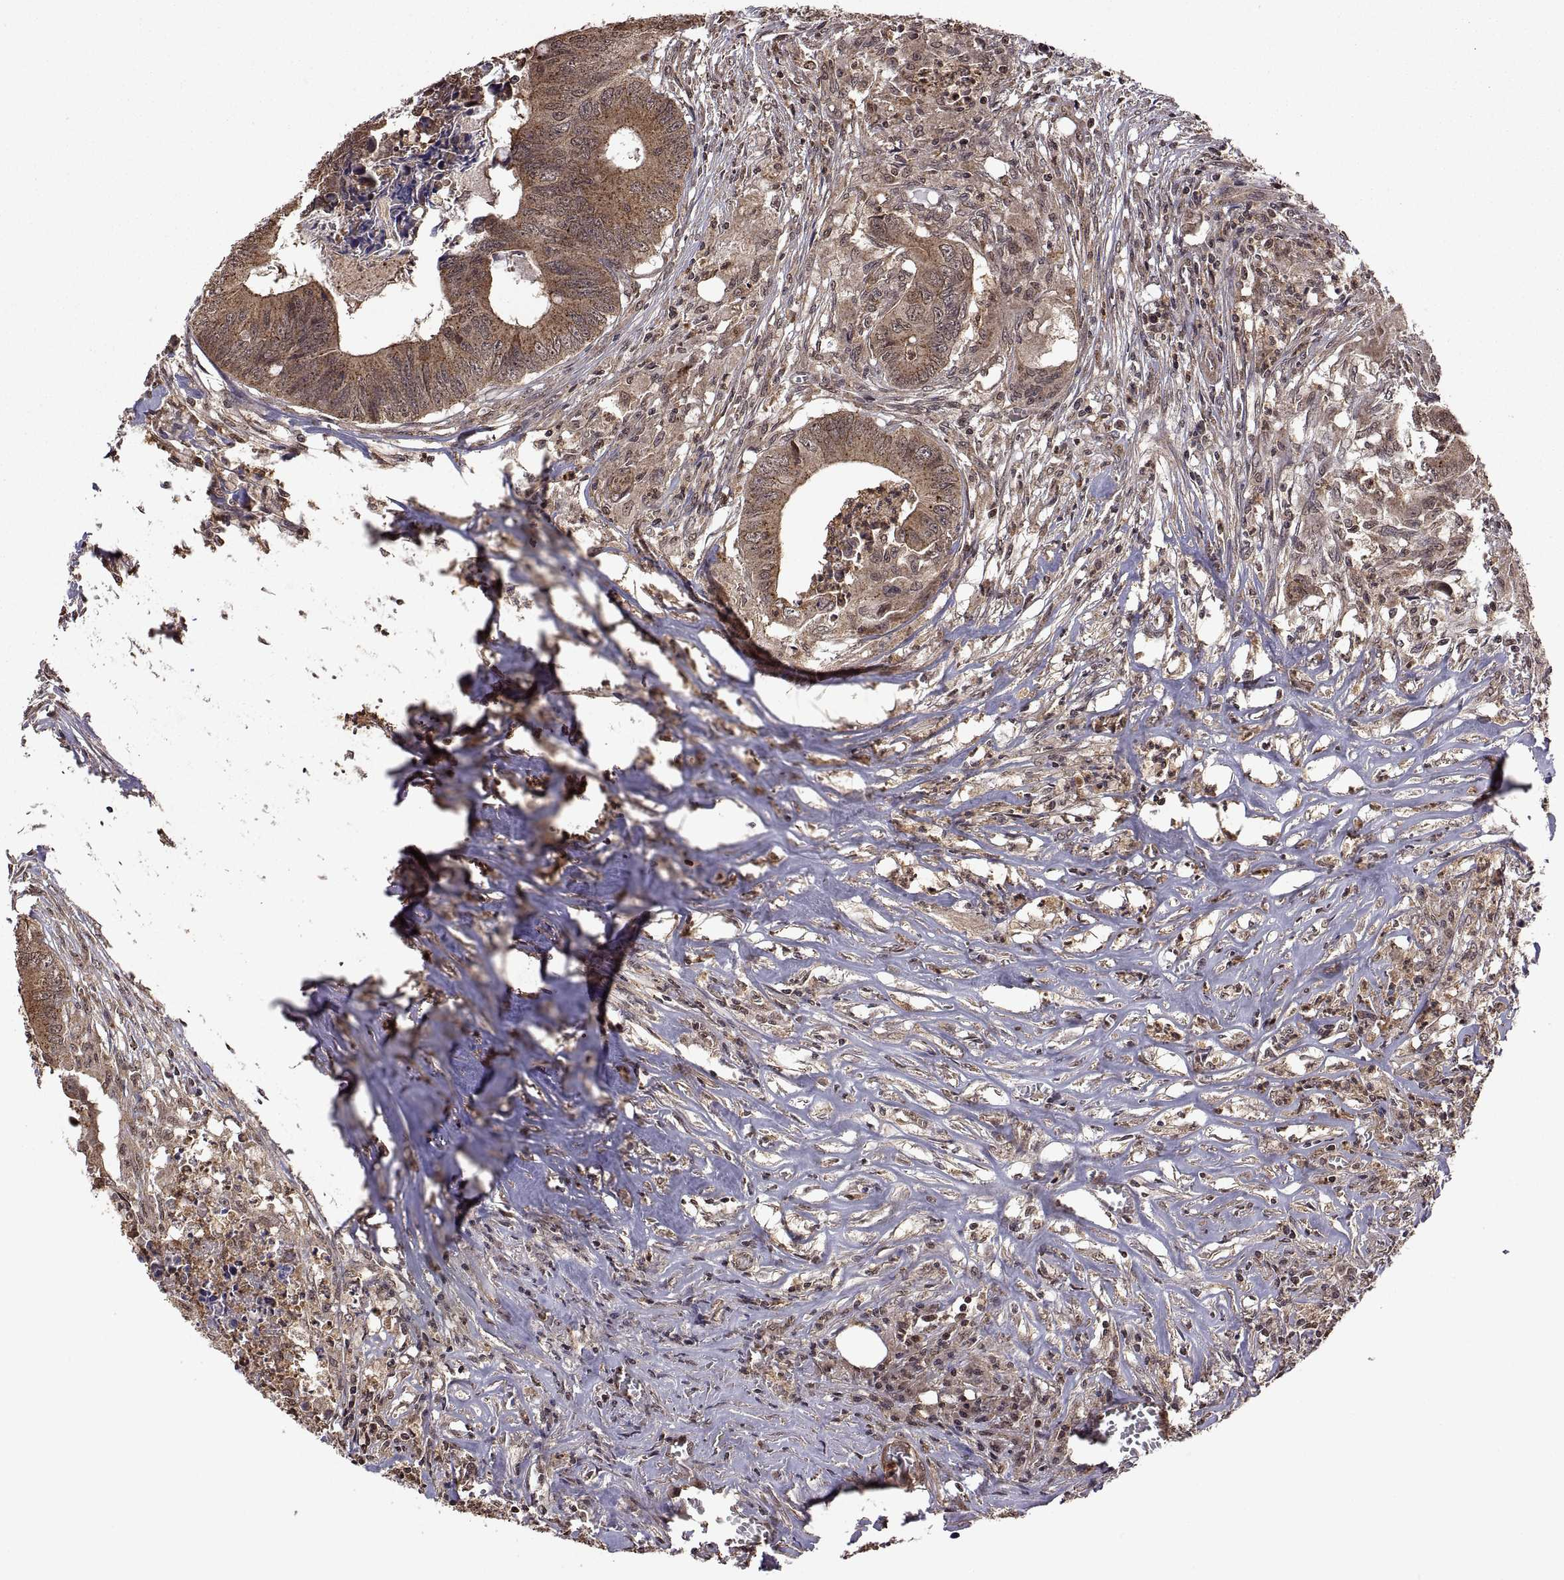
{"staining": {"intensity": "moderate", "quantity": ">75%", "location": "cytoplasmic/membranous"}, "tissue": "colorectal cancer", "cell_type": "Tumor cells", "image_type": "cancer", "snomed": [{"axis": "morphology", "description": "Adenocarcinoma, NOS"}, {"axis": "topography", "description": "Colon"}], "caption": "Approximately >75% of tumor cells in human colorectal cancer (adenocarcinoma) reveal moderate cytoplasmic/membranous protein positivity as visualized by brown immunohistochemical staining.", "gene": "ZNRF2", "patient": {"sex": "male", "age": 84}}